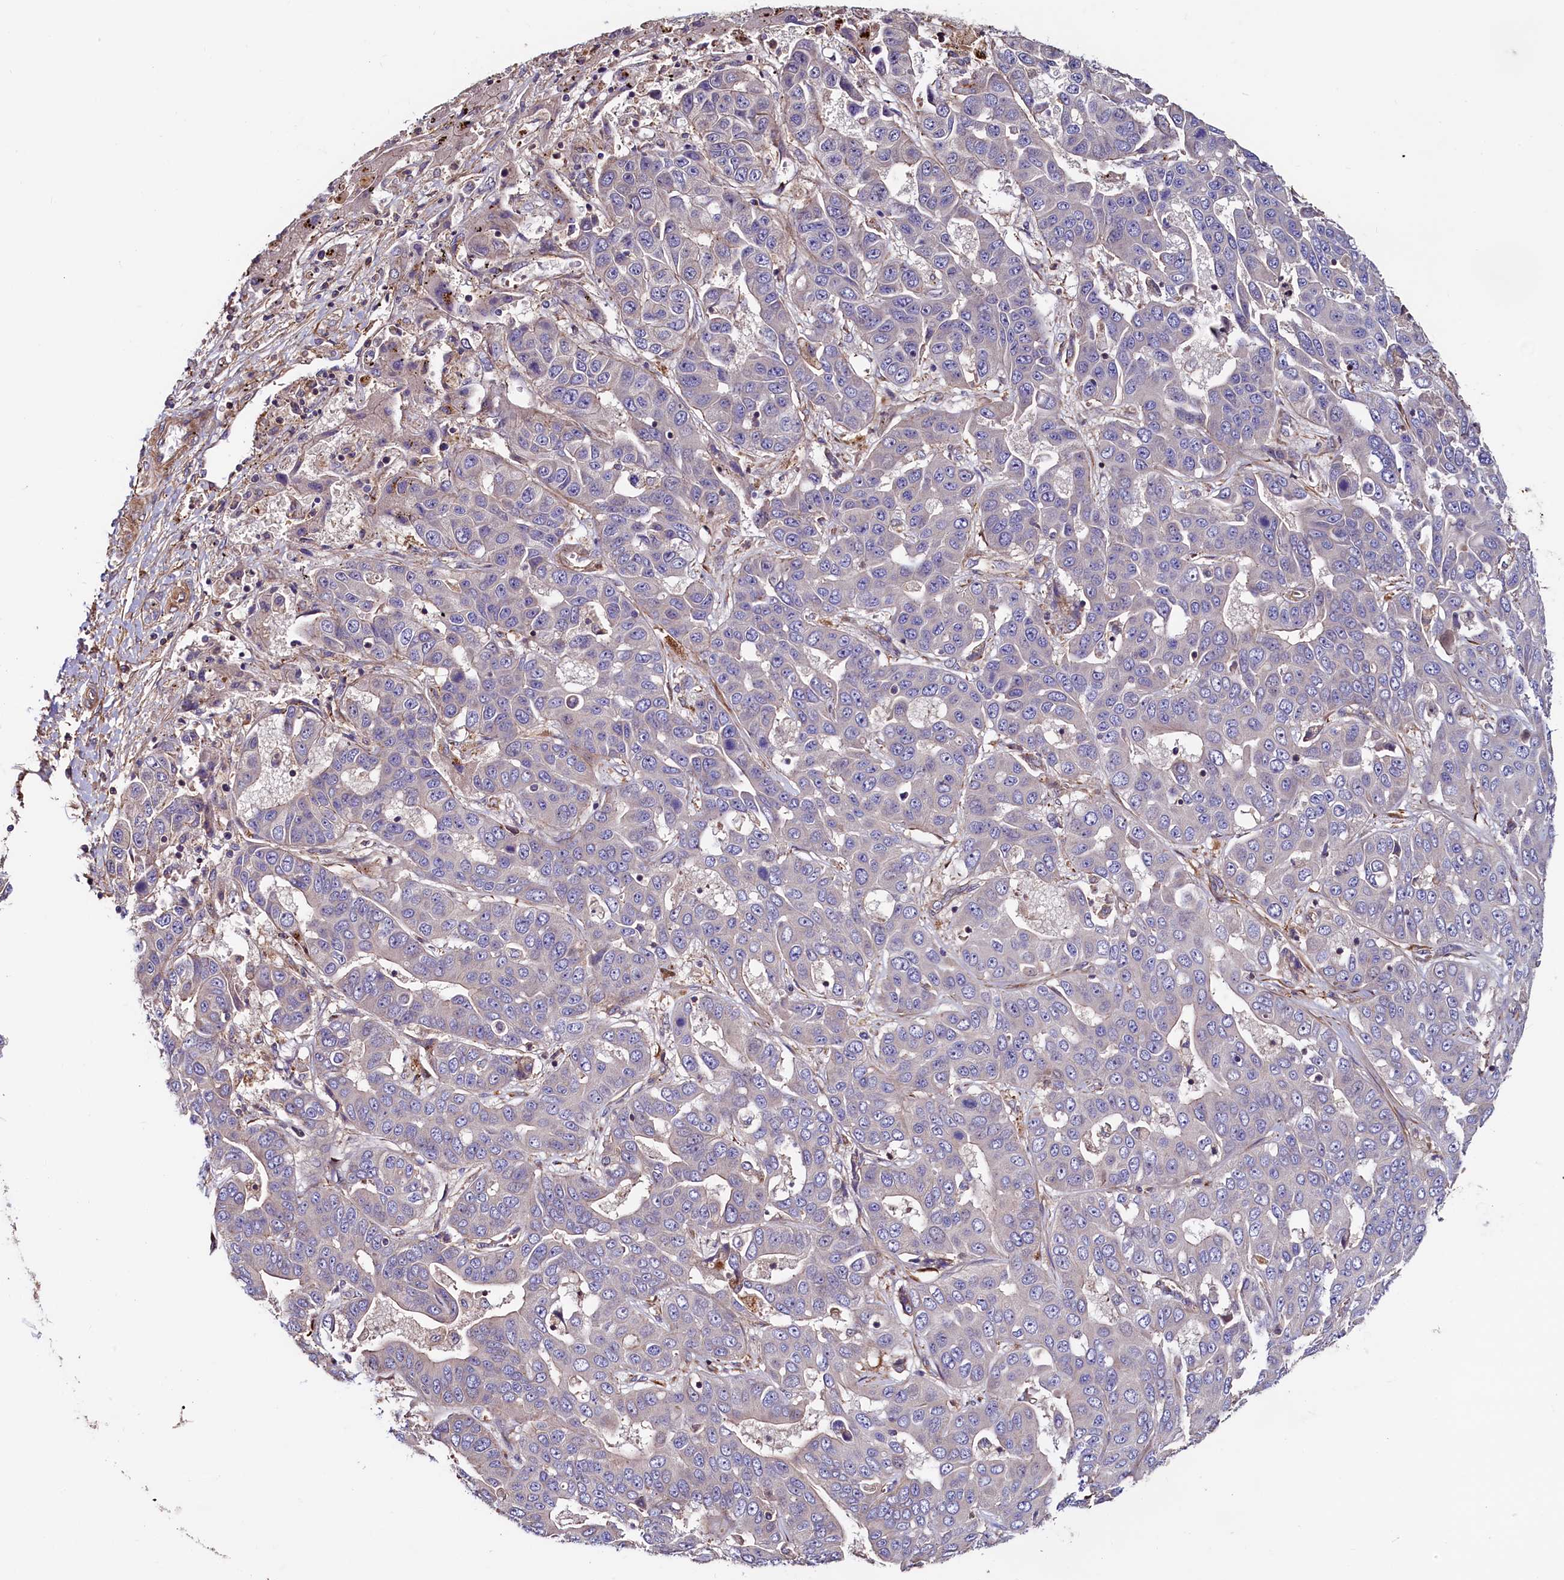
{"staining": {"intensity": "negative", "quantity": "none", "location": "none"}, "tissue": "liver cancer", "cell_type": "Tumor cells", "image_type": "cancer", "snomed": [{"axis": "morphology", "description": "Cholangiocarcinoma"}, {"axis": "topography", "description": "Liver"}], "caption": "Immunohistochemistry (IHC) photomicrograph of liver cancer (cholangiocarcinoma) stained for a protein (brown), which exhibits no positivity in tumor cells.", "gene": "DUOXA1", "patient": {"sex": "female", "age": 52}}